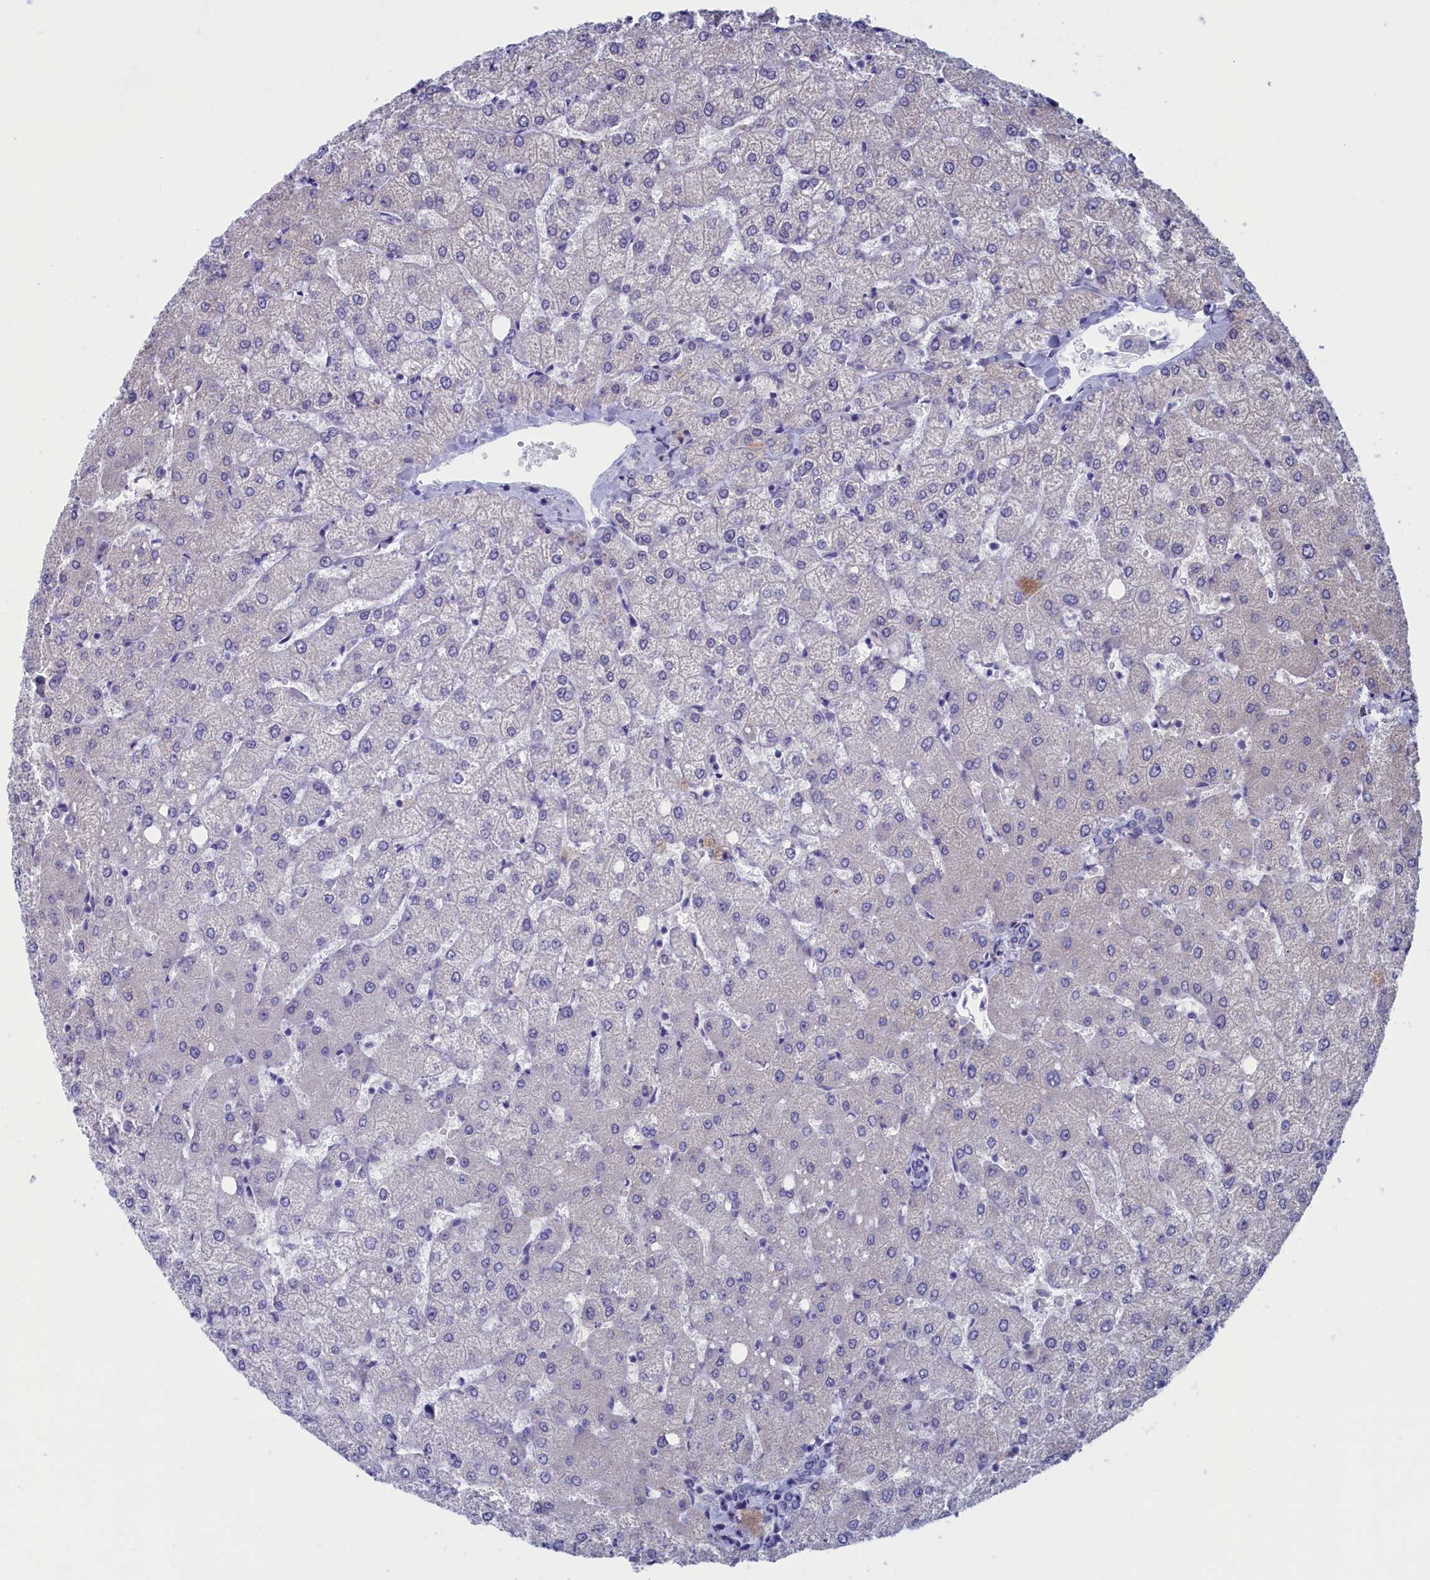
{"staining": {"intensity": "negative", "quantity": "none", "location": "none"}, "tissue": "liver", "cell_type": "Cholangiocytes", "image_type": "normal", "snomed": [{"axis": "morphology", "description": "Normal tissue, NOS"}, {"axis": "topography", "description": "Liver"}], "caption": "The IHC image has no significant expression in cholangiocytes of liver. (DAB (3,3'-diaminobenzidine) immunohistochemistry (IHC) with hematoxylin counter stain).", "gene": "NIBAN3", "patient": {"sex": "female", "age": 54}}